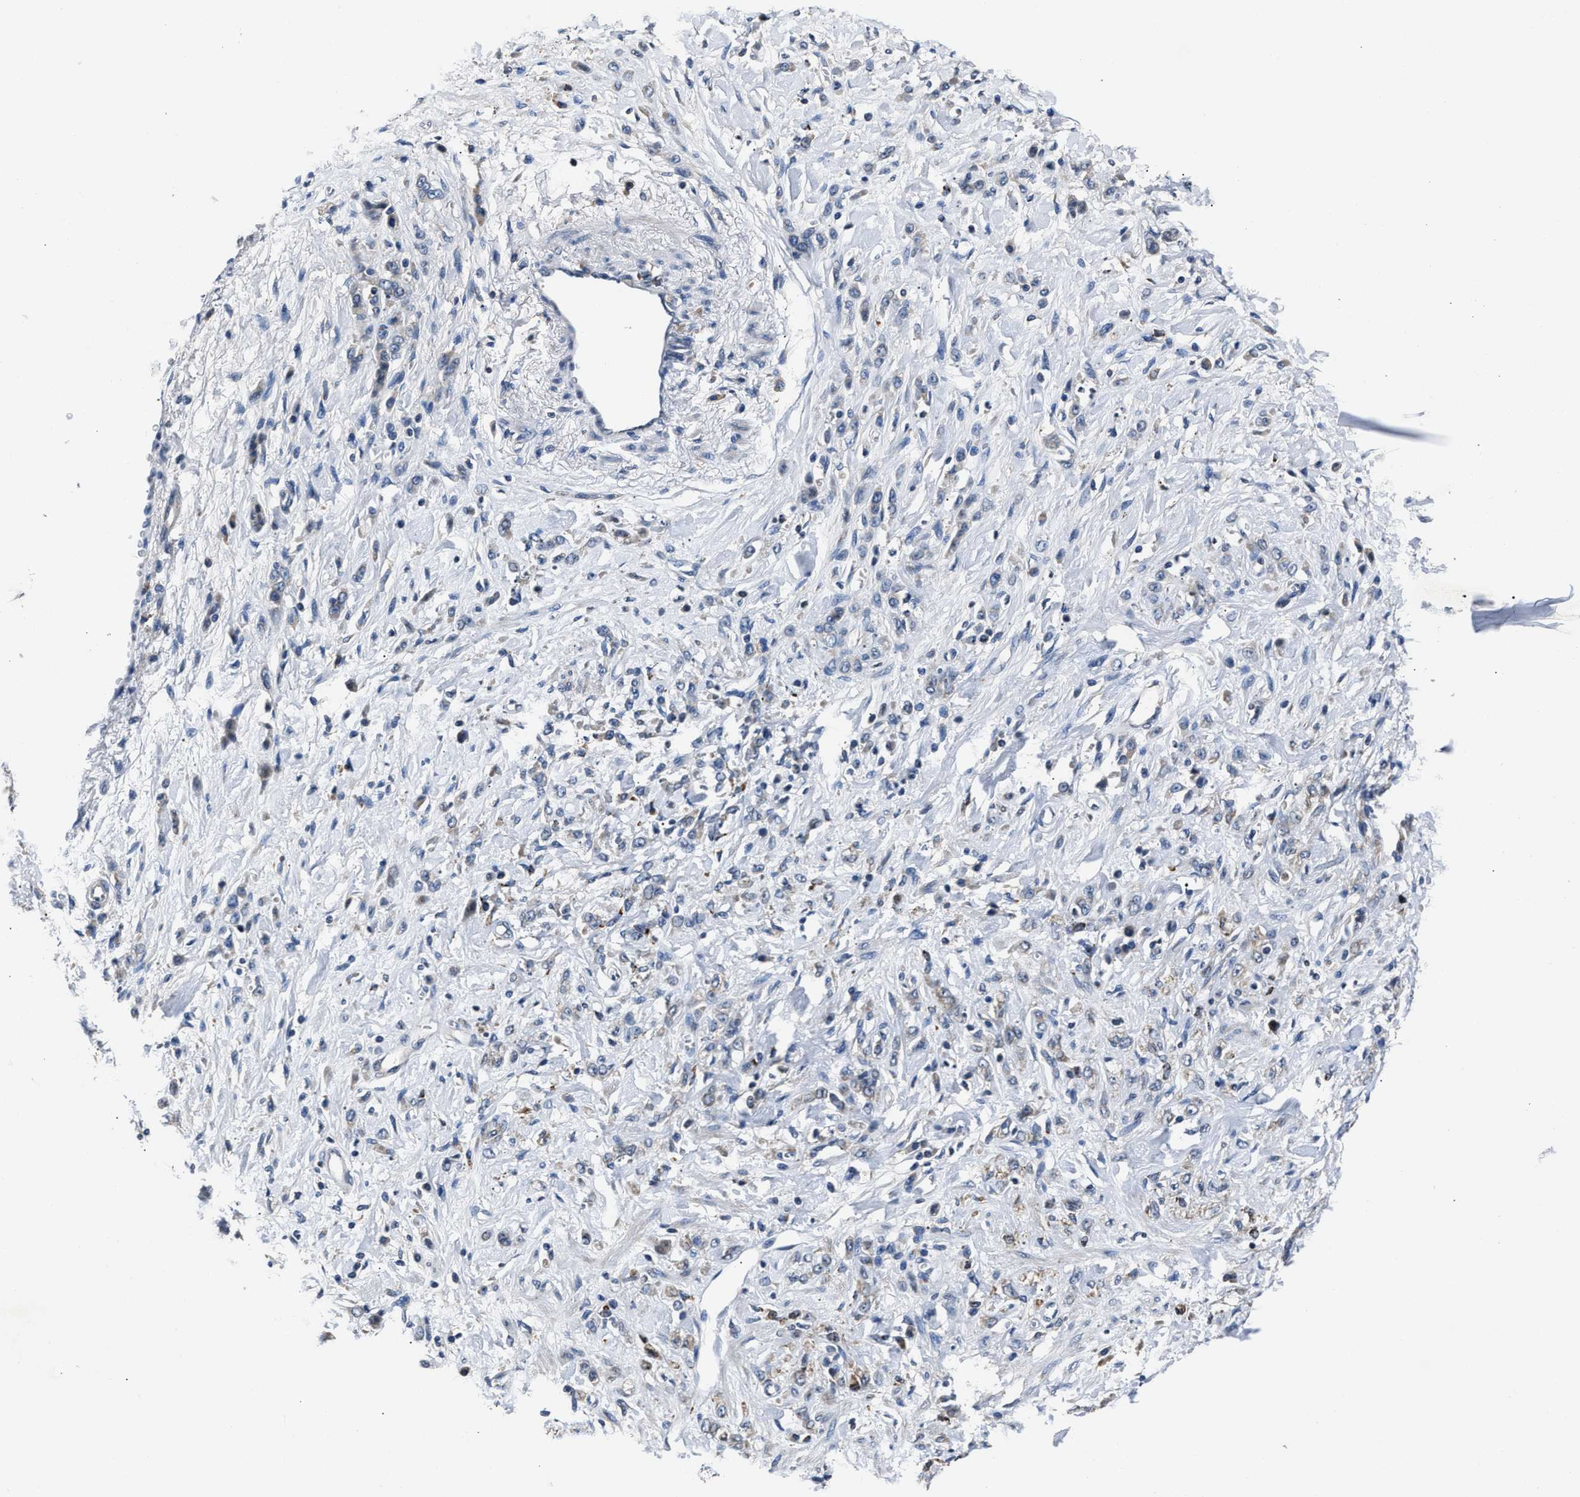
{"staining": {"intensity": "negative", "quantity": "none", "location": "none"}, "tissue": "stomach cancer", "cell_type": "Tumor cells", "image_type": "cancer", "snomed": [{"axis": "morphology", "description": "Normal tissue, NOS"}, {"axis": "morphology", "description": "Adenocarcinoma, NOS"}, {"axis": "topography", "description": "Stomach"}], "caption": "There is no significant expression in tumor cells of stomach adenocarcinoma.", "gene": "DNAJC24", "patient": {"sex": "male", "age": 82}}